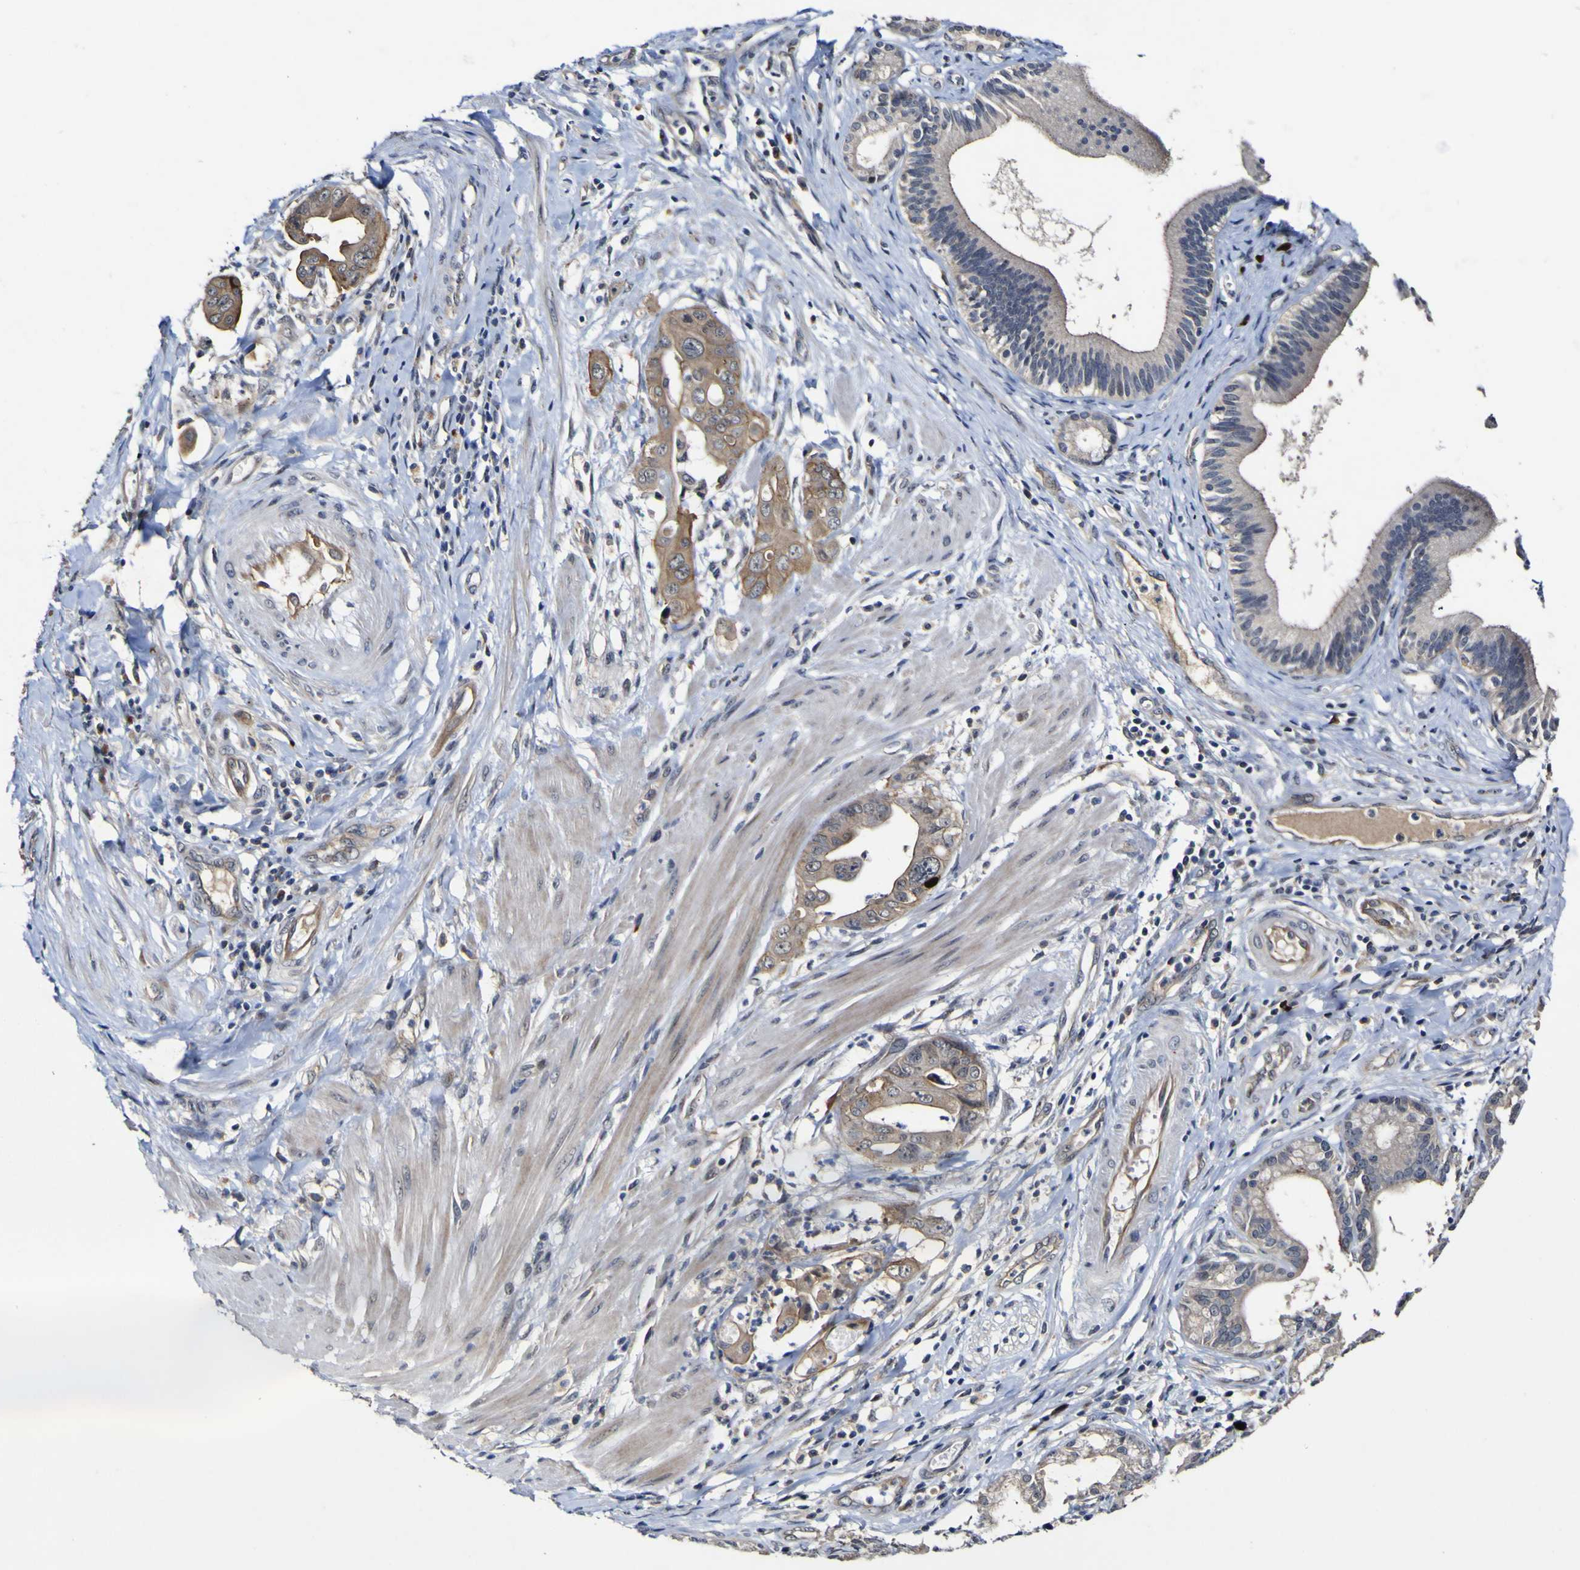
{"staining": {"intensity": "moderate", "quantity": ">75%", "location": "cytoplasmic/membranous"}, "tissue": "pancreatic cancer", "cell_type": "Tumor cells", "image_type": "cancer", "snomed": [{"axis": "morphology", "description": "Adenocarcinoma, NOS"}, {"axis": "topography", "description": "Pancreas"}], "caption": "Brown immunohistochemical staining in pancreatic cancer shows moderate cytoplasmic/membranous positivity in approximately >75% of tumor cells.", "gene": "CCL2", "patient": {"sex": "female", "age": 75}}